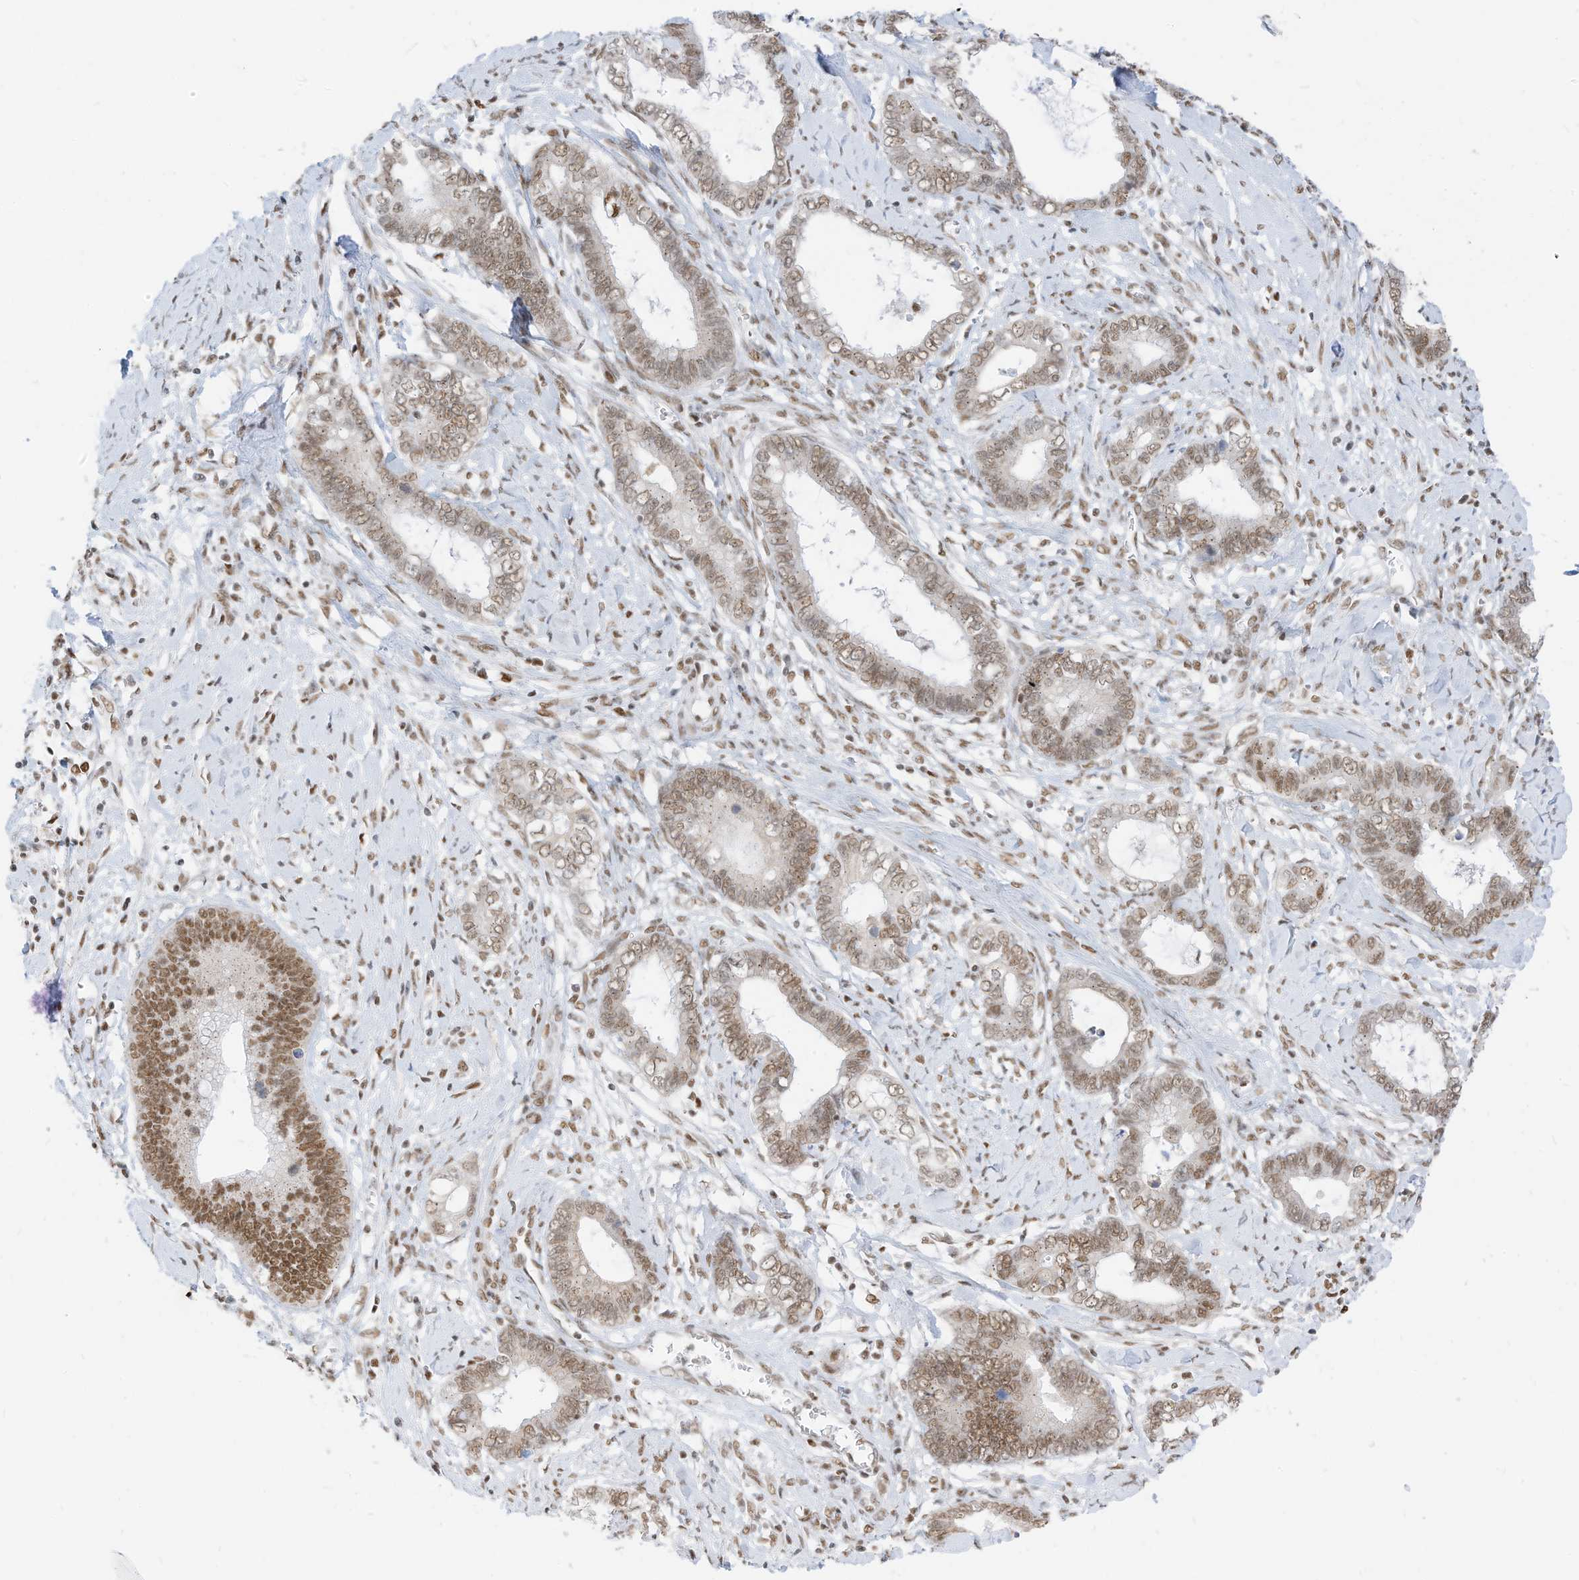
{"staining": {"intensity": "moderate", "quantity": ">75%", "location": "nuclear"}, "tissue": "cervical cancer", "cell_type": "Tumor cells", "image_type": "cancer", "snomed": [{"axis": "morphology", "description": "Adenocarcinoma, NOS"}, {"axis": "topography", "description": "Cervix"}], "caption": "Cervical adenocarcinoma tissue demonstrates moderate nuclear expression in approximately >75% of tumor cells, visualized by immunohistochemistry.", "gene": "SMARCA2", "patient": {"sex": "female", "age": 44}}